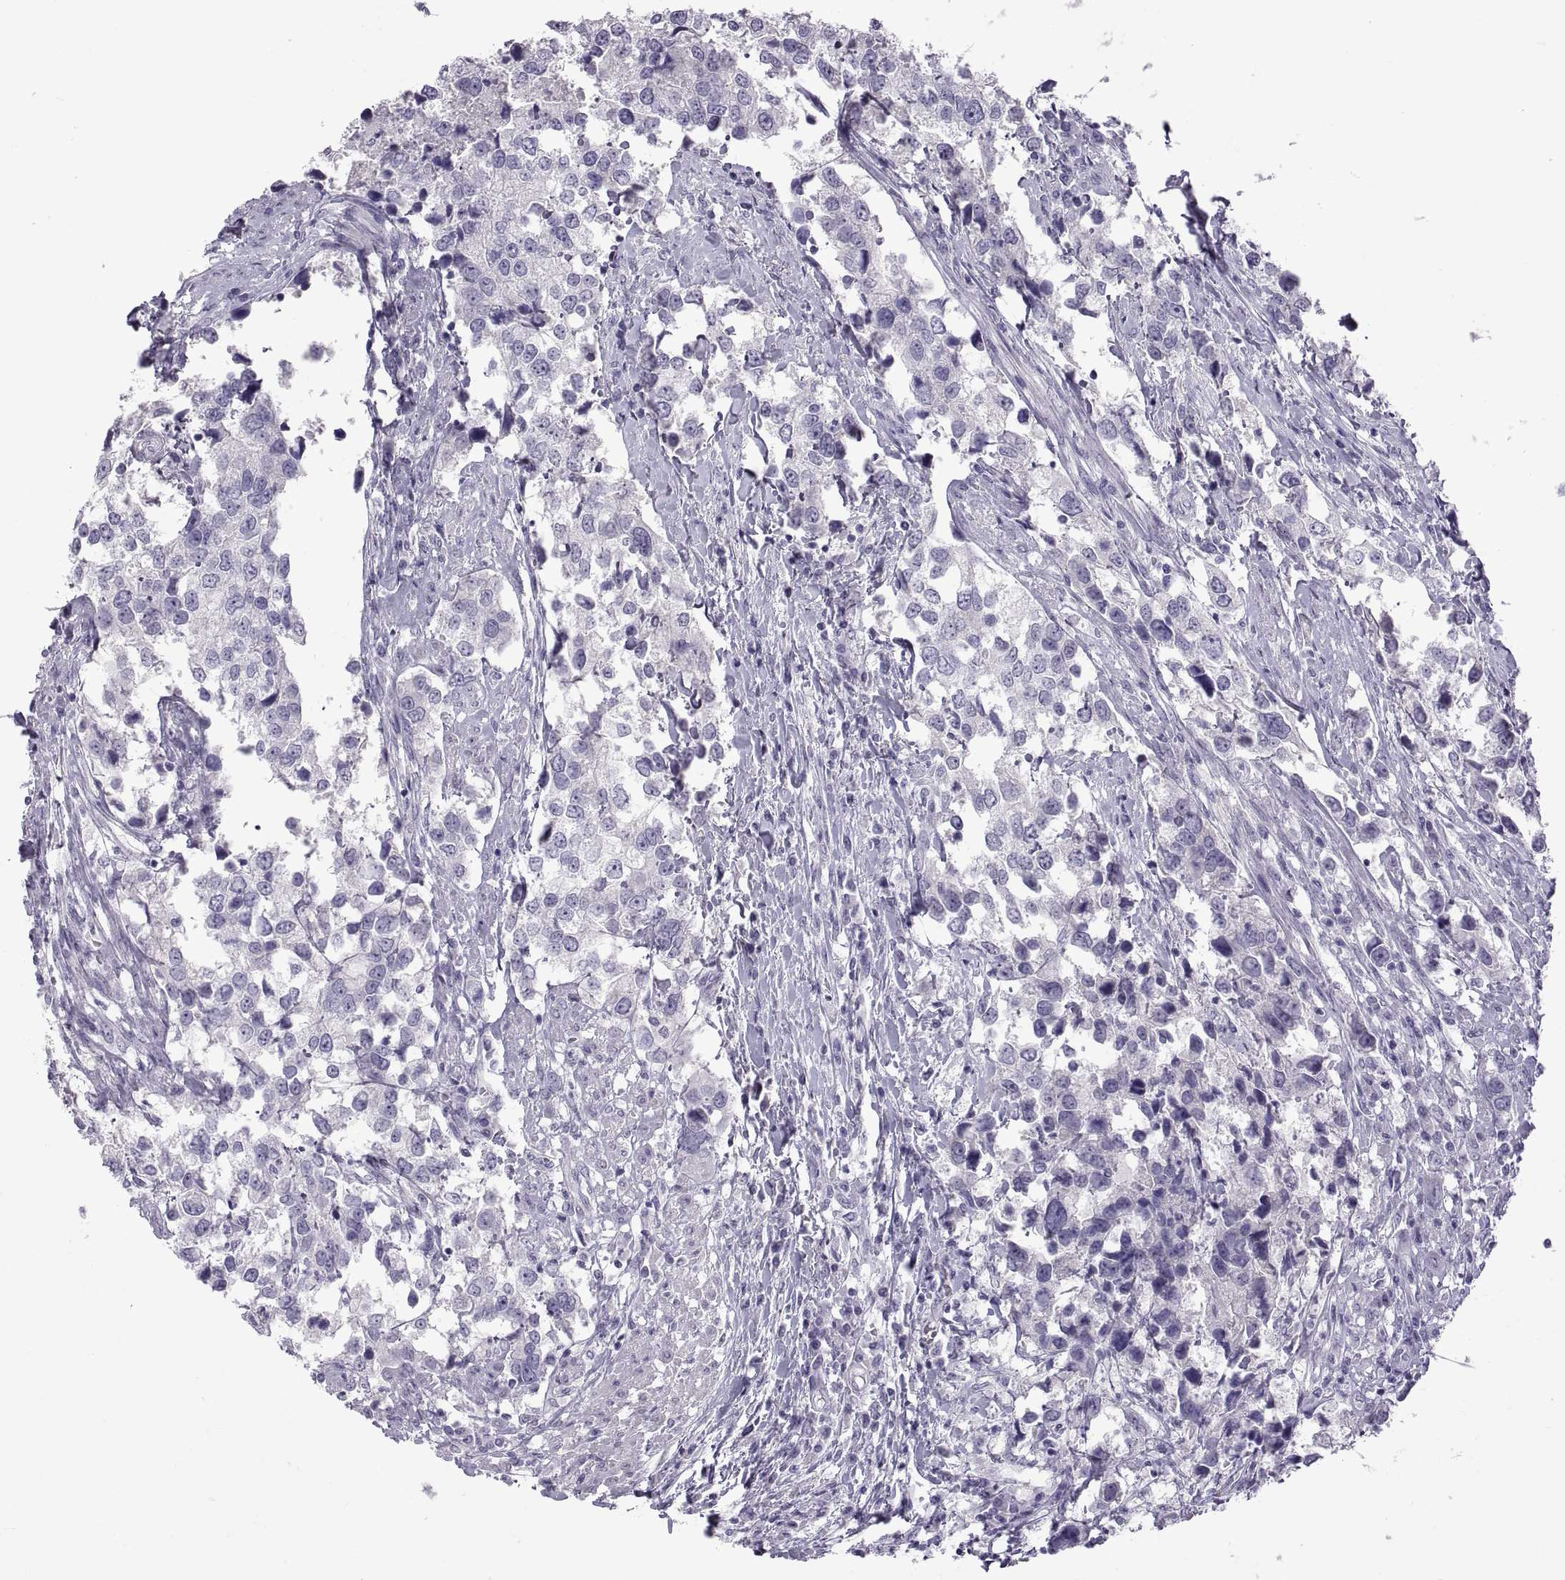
{"staining": {"intensity": "negative", "quantity": "none", "location": "none"}, "tissue": "urothelial cancer", "cell_type": "Tumor cells", "image_type": "cancer", "snomed": [{"axis": "morphology", "description": "Urothelial carcinoma, NOS"}, {"axis": "morphology", "description": "Urothelial carcinoma, High grade"}, {"axis": "topography", "description": "Urinary bladder"}], "caption": "Tumor cells are negative for brown protein staining in urothelial cancer.", "gene": "RDM1", "patient": {"sex": "male", "age": 63}}